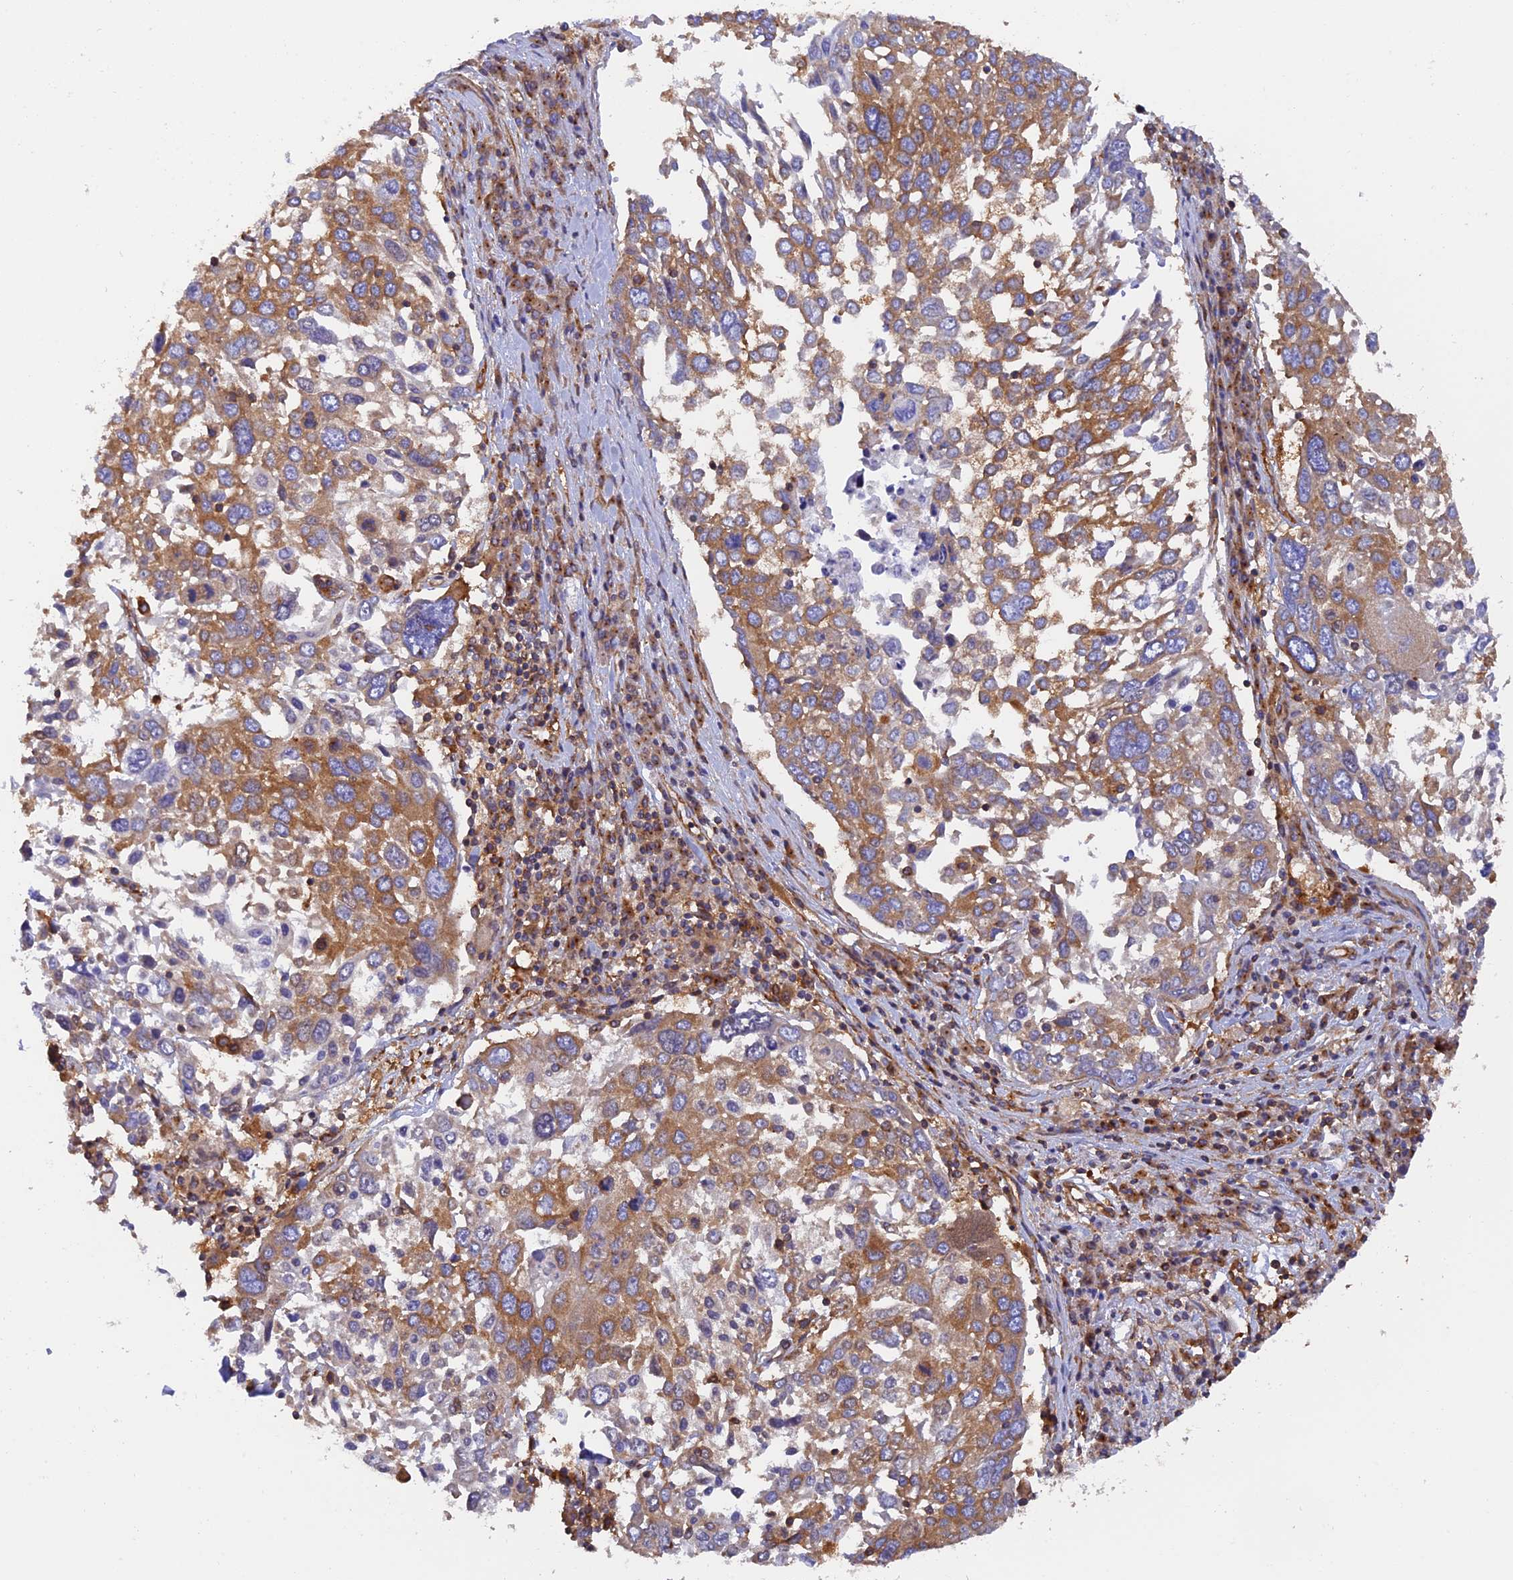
{"staining": {"intensity": "moderate", "quantity": ">75%", "location": "cytoplasmic/membranous"}, "tissue": "lung cancer", "cell_type": "Tumor cells", "image_type": "cancer", "snomed": [{"axis": "morphology", "description": "Squamous cell carcinoma, NOS"}, {"axis": "topography", "description": "Lung"}], "caption": "Protein expression analysis of human lung squamous cell carcinoma reveals moderate cytoplasmic/membranous positivity in about >75% of tumor cells. (DAB (3,3'-diaminobenzidine) = brown stain, brightfield microscopy at high magnification).", "gene": "DCTN2", "patient": {"sex": "male", "age": 65}}